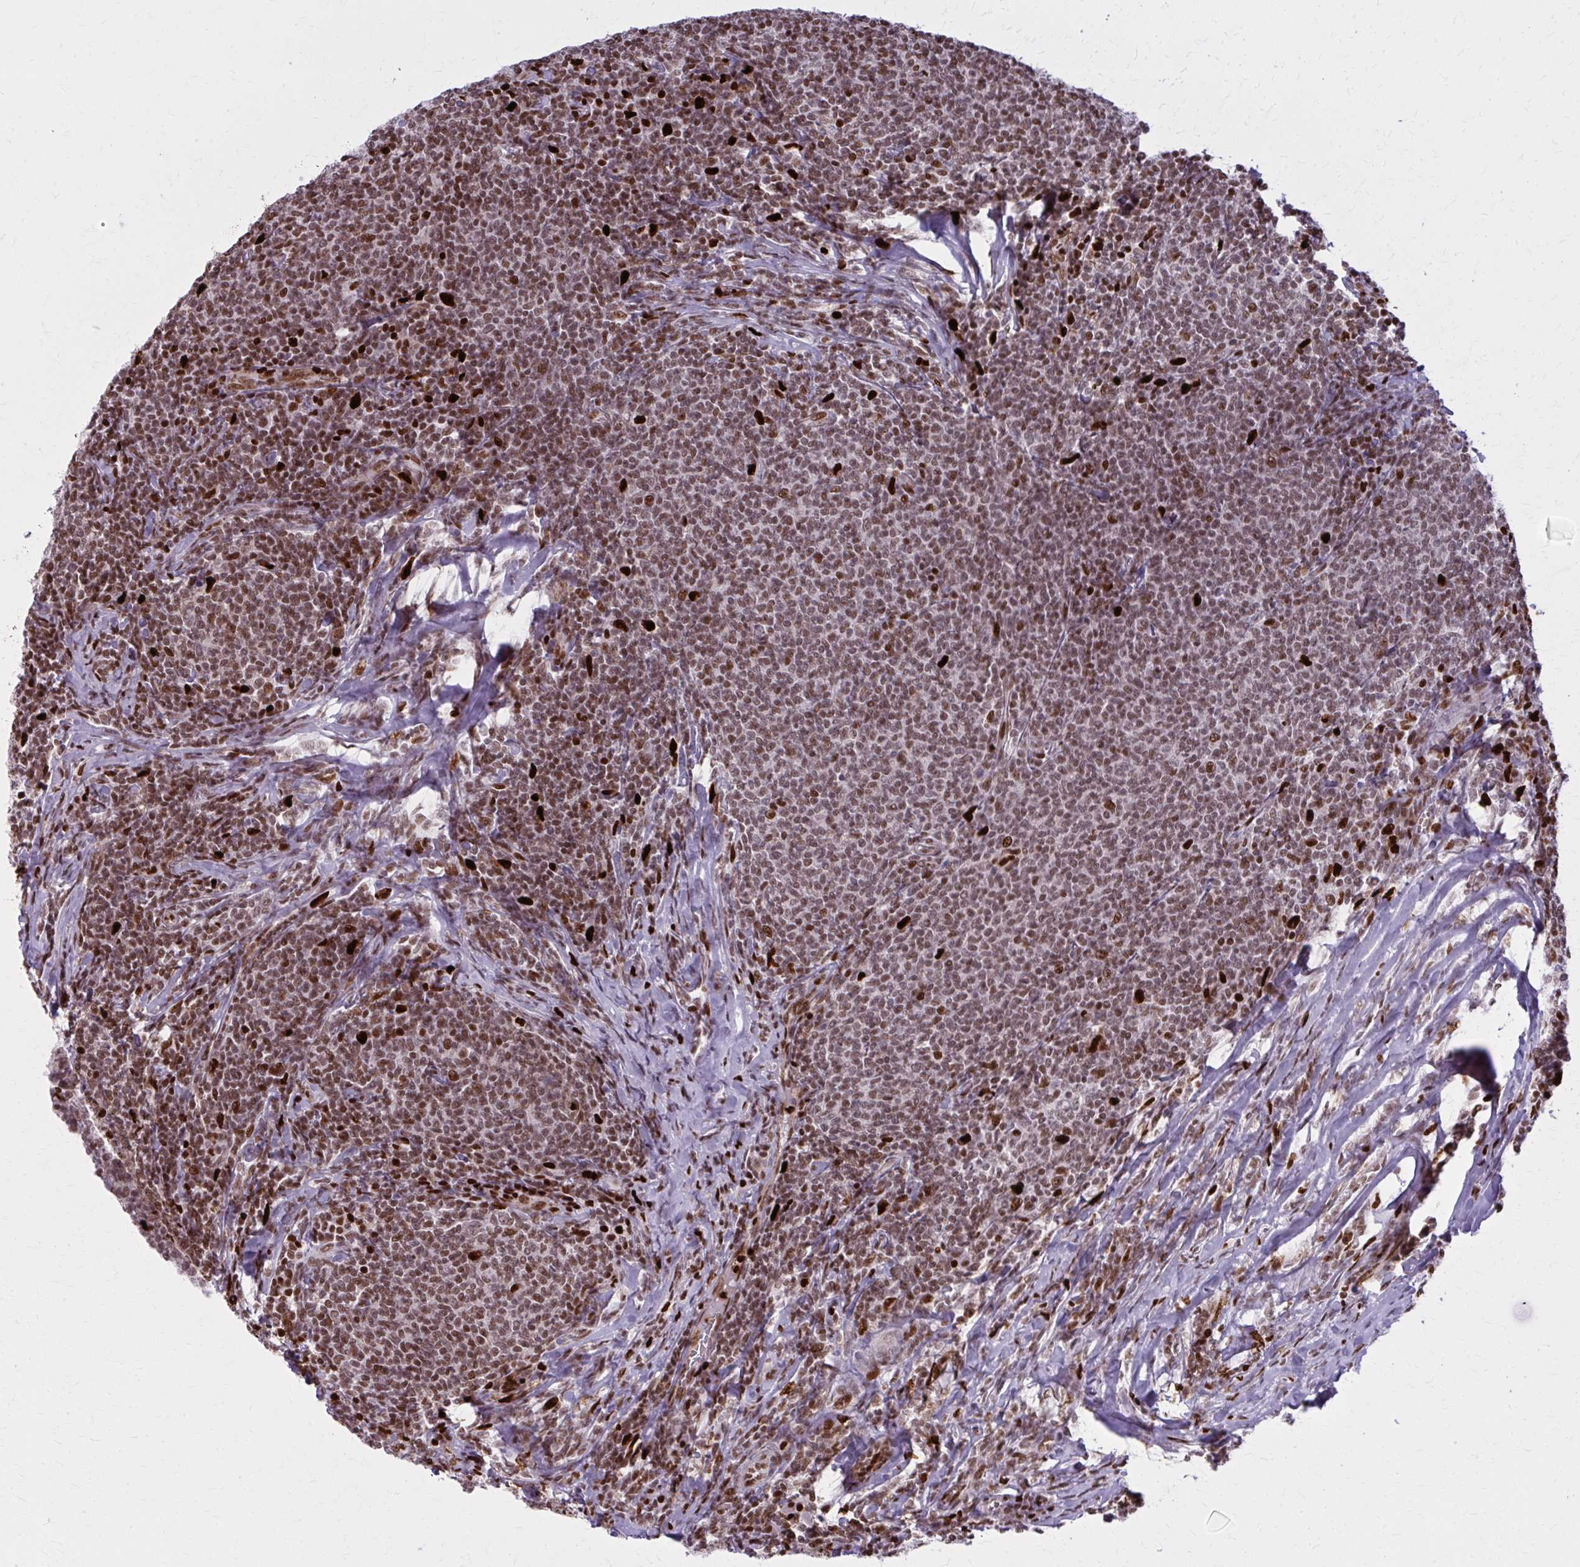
{"staining": {"intensity": "moderate", "quantity": "25%-75%", "location": "nuclear"}, "tissue": "lymphoma", "cell_type": "Tumor cells", "image_type": "cancer", "snomed": [{"axis": "morphology", "description": "Malignant lymphoma, non-Hodgkin's type, Low grade"}, {"axis": "topography", "description": "Lymph node"}], "caption": "Moderate nuclear expression is appreciated in approximately 25%-75% of tumor cells in lymphoma.", "gene": "ZNF559", "patient": {"sex": "male", "age": 52}}